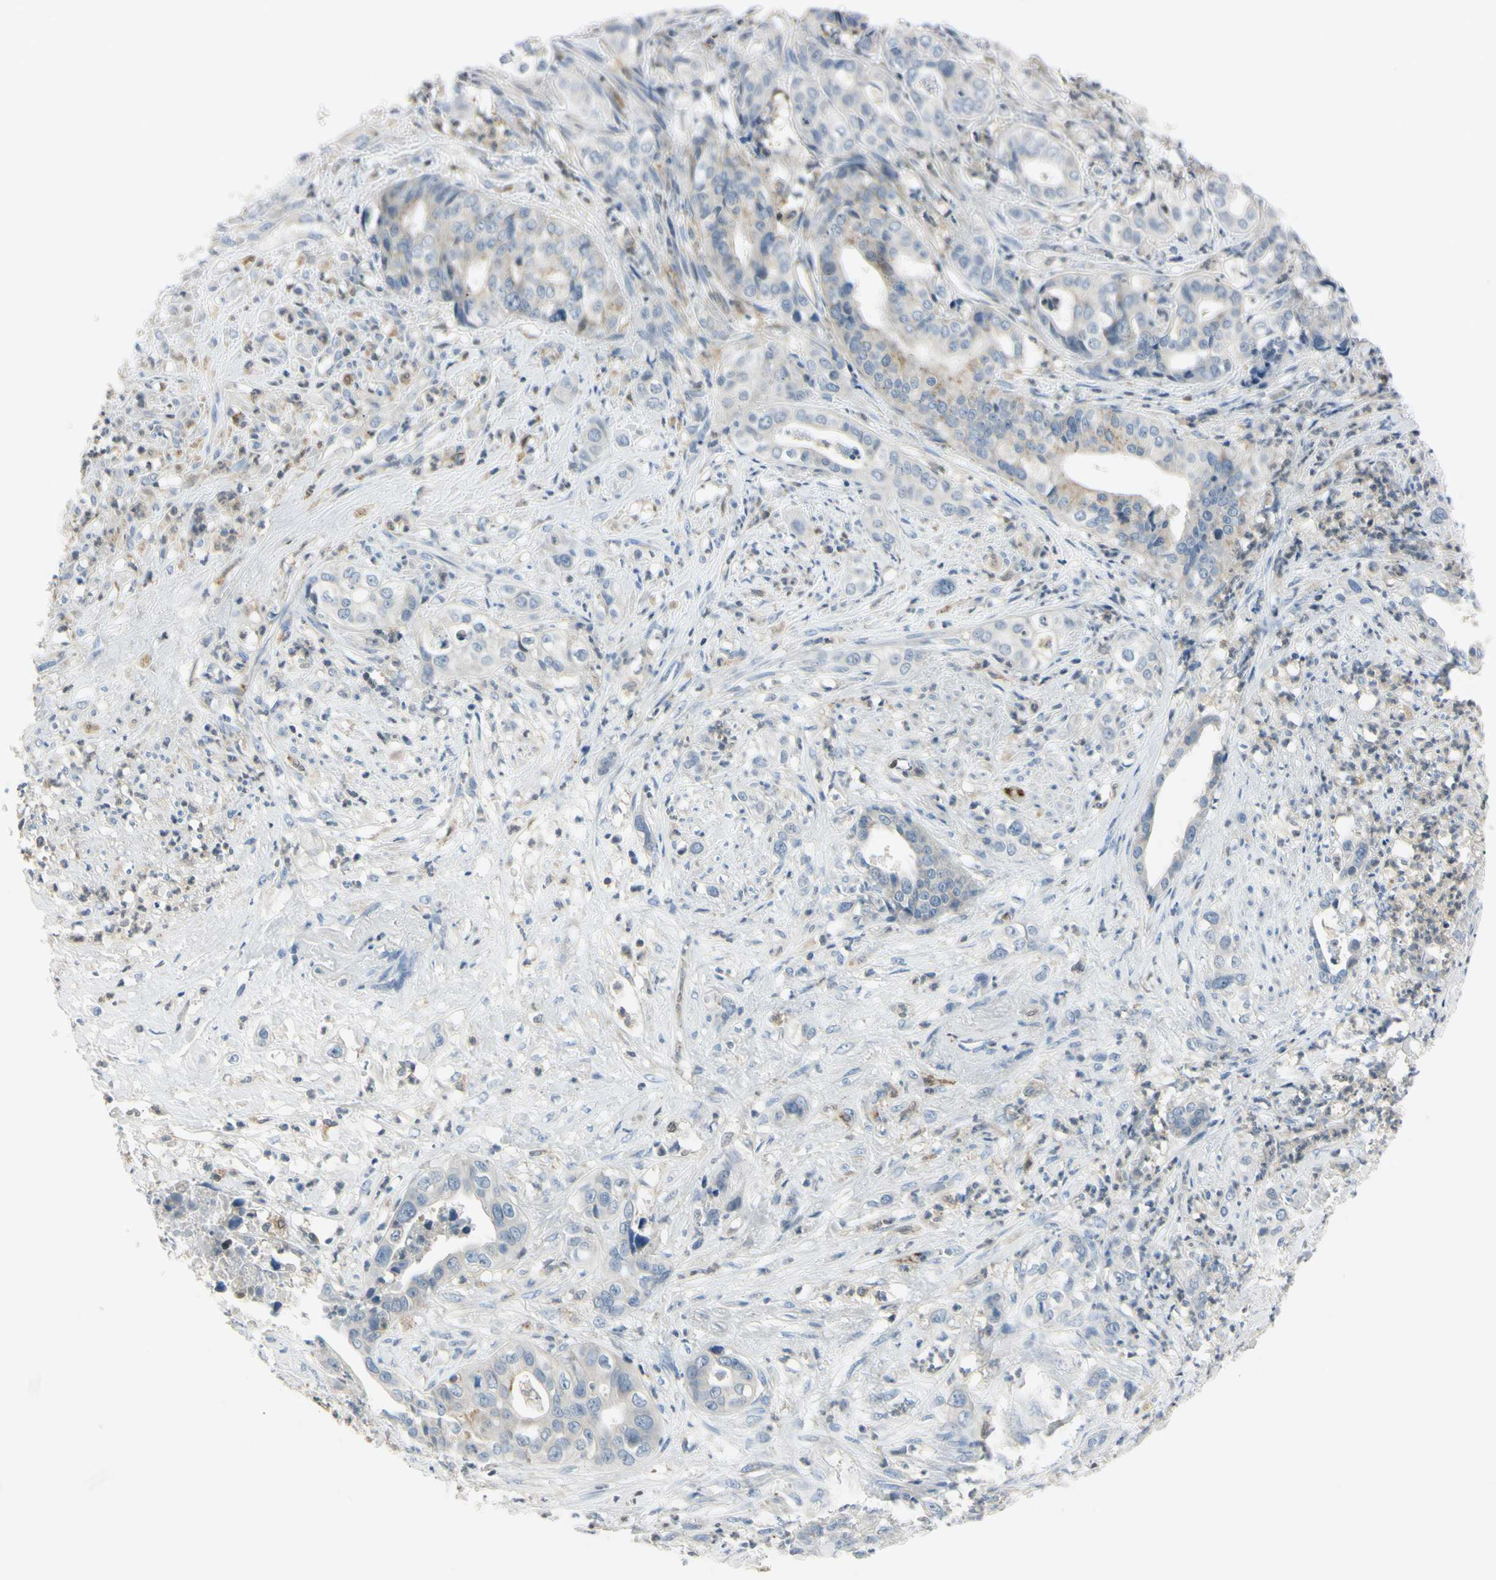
{"staining": {"intensity": "weak", "quantity": "<25%", "location": "cytoplasmic/membranous"}, "tissue": "liver cancer", "cell_type": "Tumor cells", "image_type": "cancer", "snomed": [{"axis": "morphology", "description": "Cholangiocarcinoma"}, {"axis": "topography", "description": "Liver"}], "caption": "This is a photomicrograph of immunohistochemistry staining of liver cholangiocarcinoma, which shows no positivity in tumor cells. (DAB immunohistochemistry (IHC) visualized using brightfield microscopy, high magnification).", "gene": "CYRIB", "patient": {"sex": "female", "age": 61}}